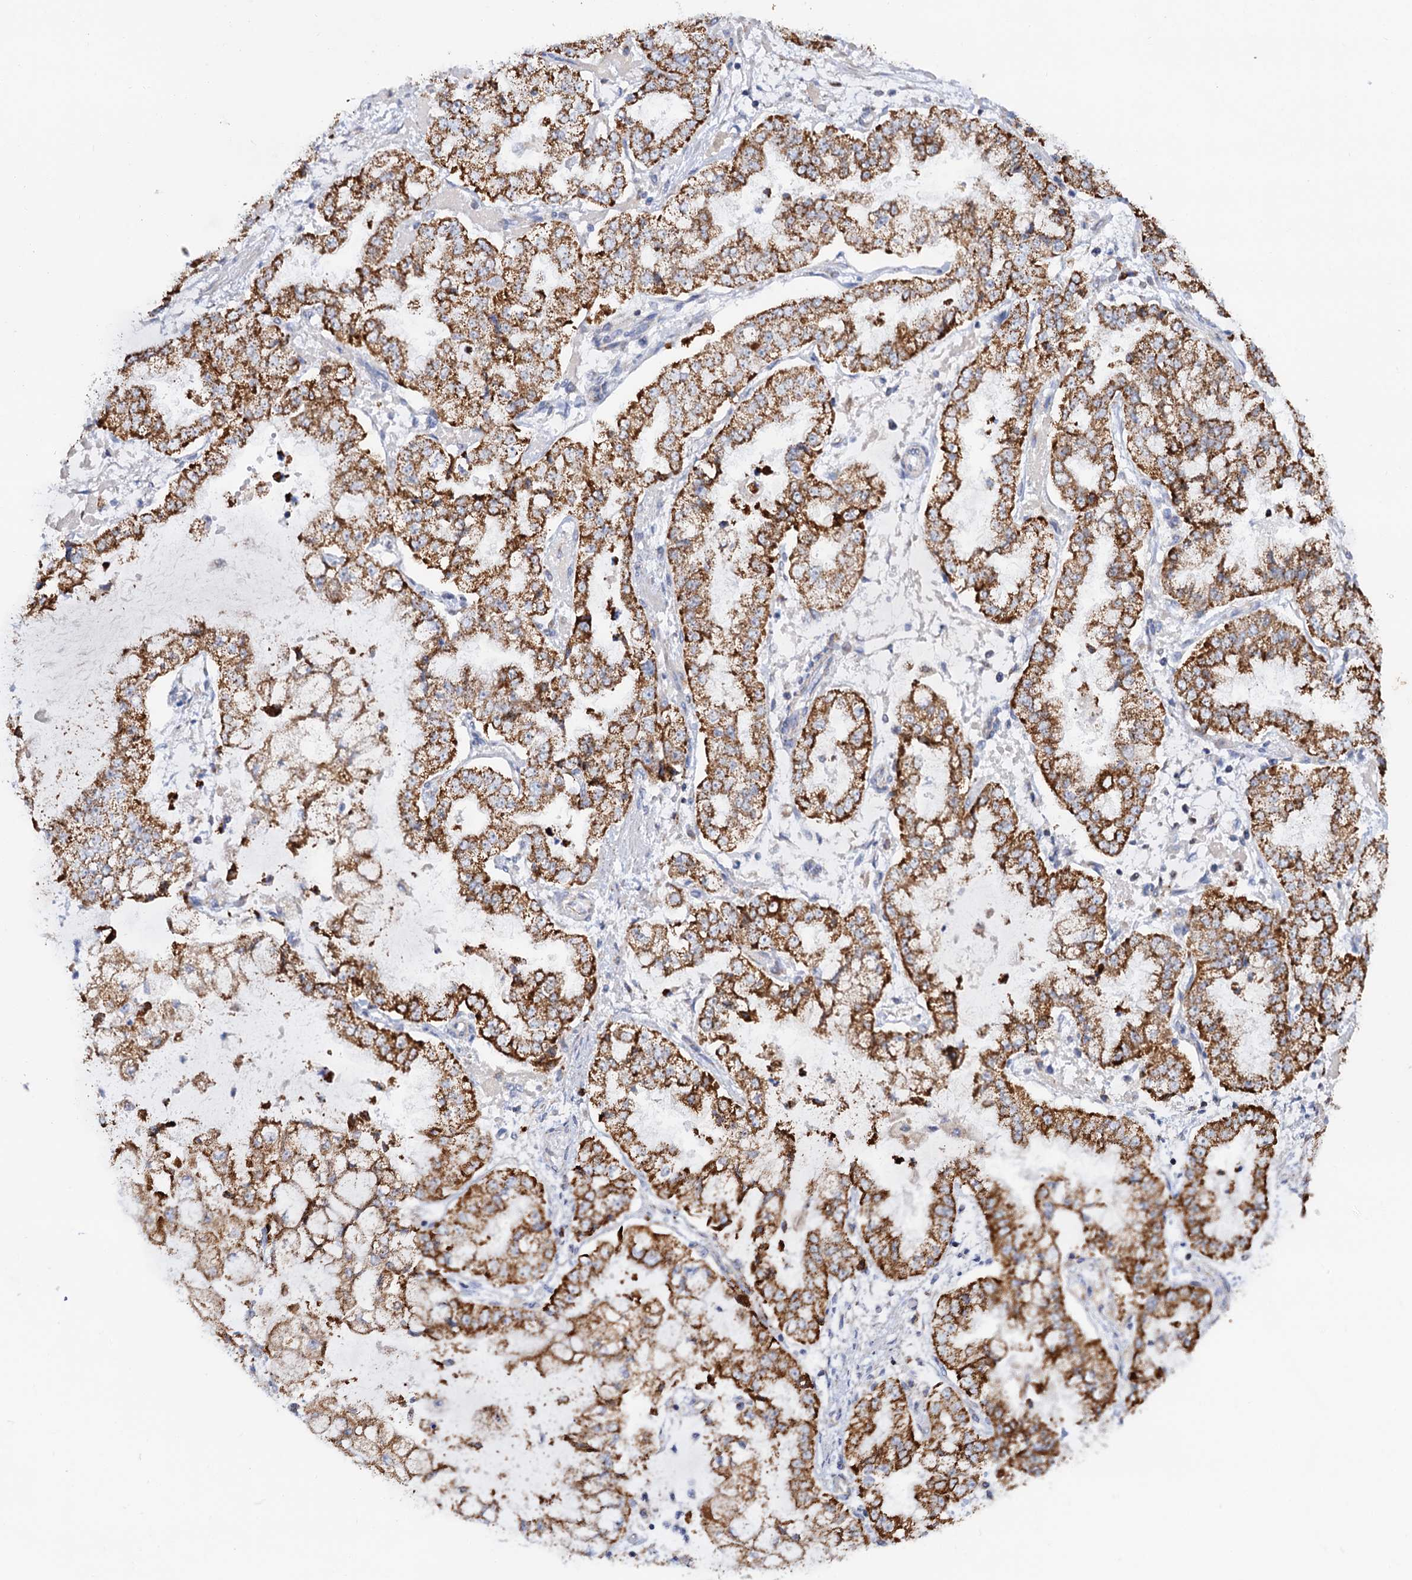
{"staining": {"intensity": "strong", "quantity": ">75%", "location": "cytoplasmic/membranous"}, "tissue": "stomach cancer", "cell_type": "Tumor cells", "image_type": "cancer", "snomed": [{"axis": "morphology", "description": "Adenocarcinoma, NOS"}, {"axis": "topography", "description": "Stomach"}], "caption": "Immunohistochemical staining of stomach adenocarcinoma exhibits high levels of strong cytoplasmic/membranous expression in about >75% of tumor cells.", "gene": "C2CD3", "patient": {"sex": "male", "age": 76}}